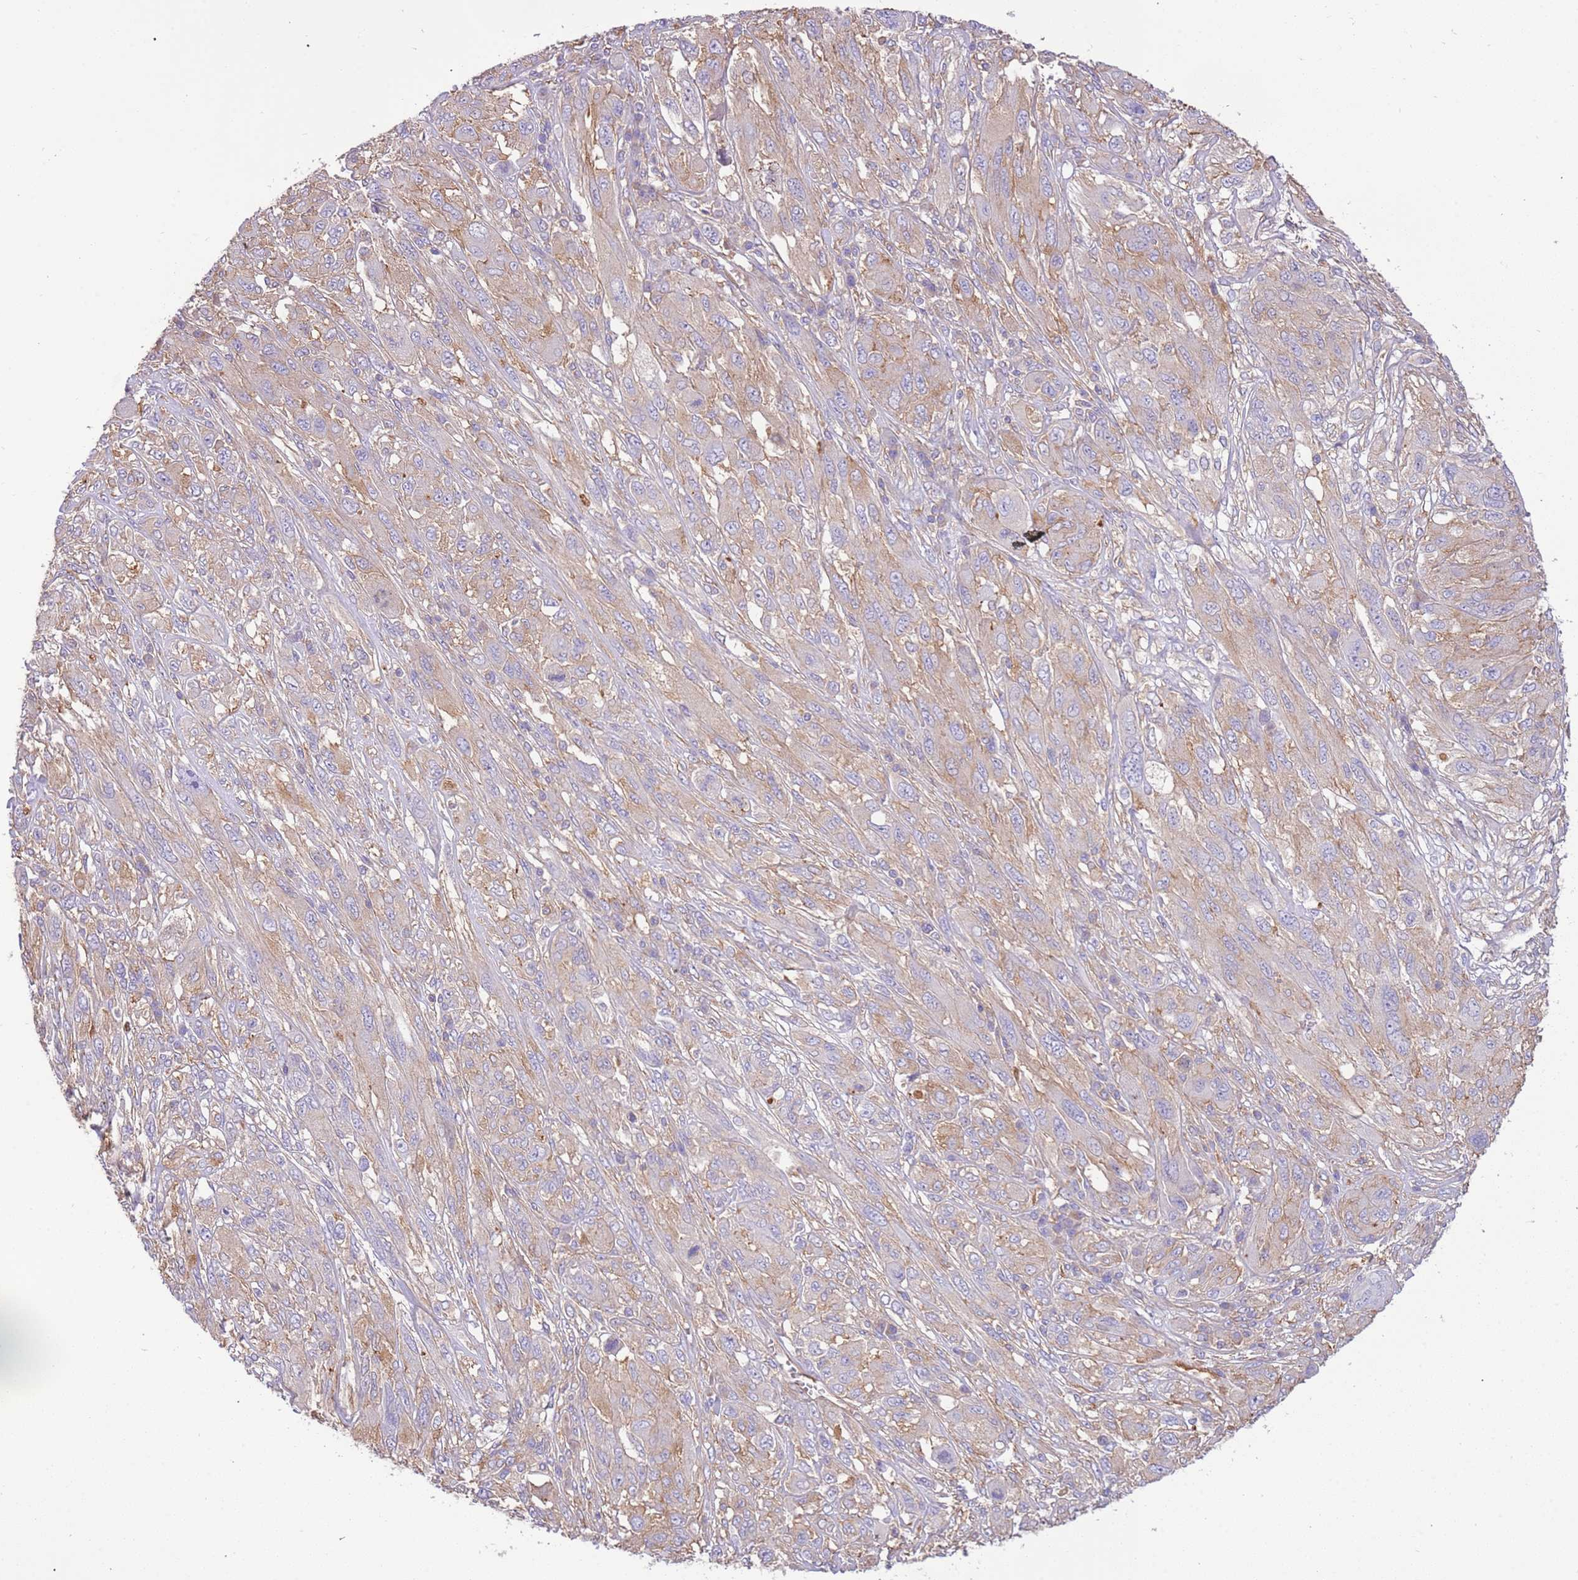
{"staining": {"intensity": "weak", "quantity": "25%-75%", "location": "cytoplasmic/membranous"}, "tissue": "melanoma", "cell_type": "Tumor cells", "image_type": "cancer", "snomed": [{"axis": "morphology", "description": "Malignant melanoma, NOS"}, {"axis": "topography", "description": "Skin"}], "caption": "Melanoma stained with DAB IHC exhibits low levels of weak cytoplasmic/membranous expression in approximately 25%-75% of tumor cells. (Brightfield microscopy of DAB IHC at high magnification).", "gene": "NAALADL1", "patient": {"sex": "female", "age": 91}}